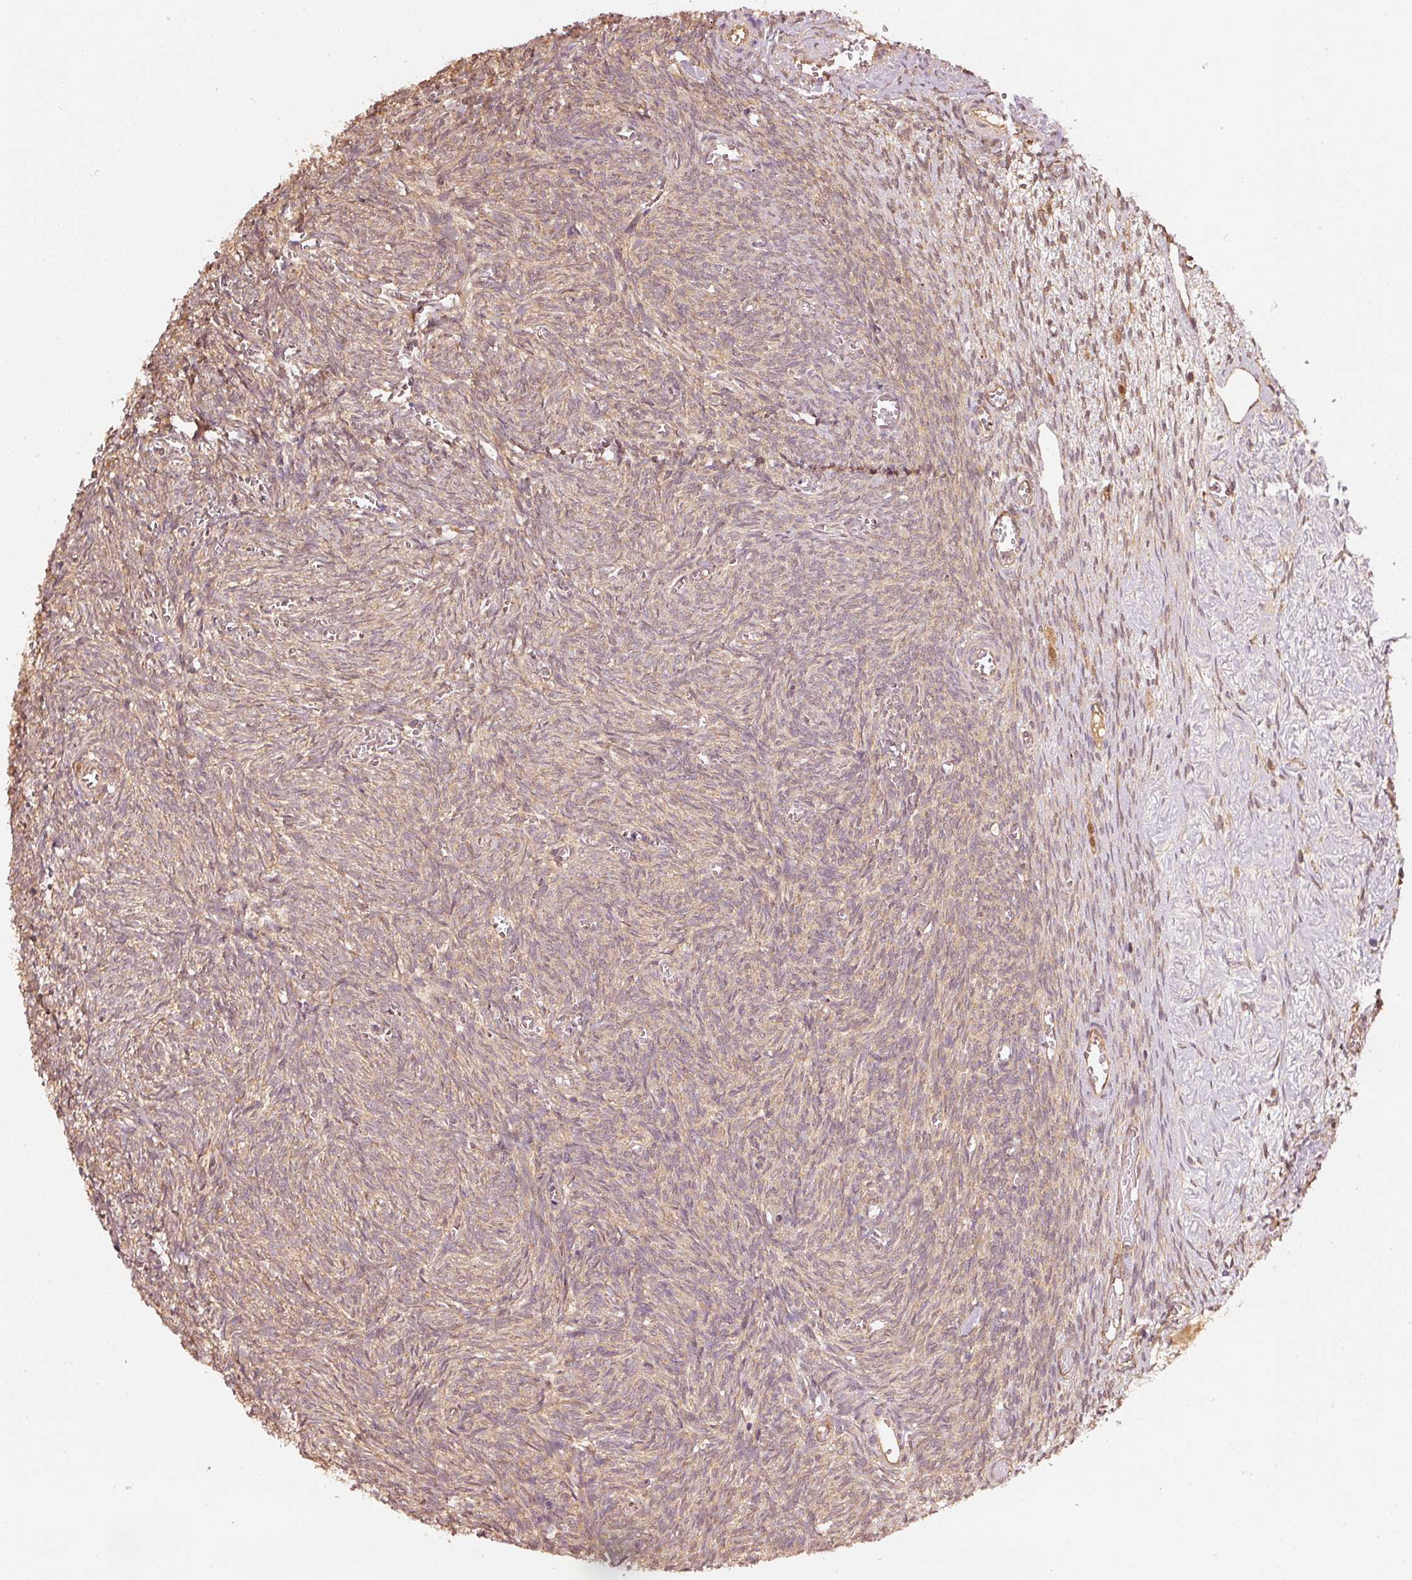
{"staining": {"intensity": "moderate", "quantity": ">75%", "location": "cytoplasmic/membranous"}, "tissue": "ovary", "cell_type": "Follicle cells", "image_type": "normal", "snomed": [{"axis": "morphology", "description": "Normal tissue, NOS"}, {"axis": "topography", "description": "Ovary"}], "caption": "The photomicrograph reveals immunohistochemical staining of normal ovary. There is moderate cytoplasmic/membranous staining is appreciated in approximately >75% of follicle cells.", "gene": "STAU1", "patient": {"sex": "female", "age": 67}}